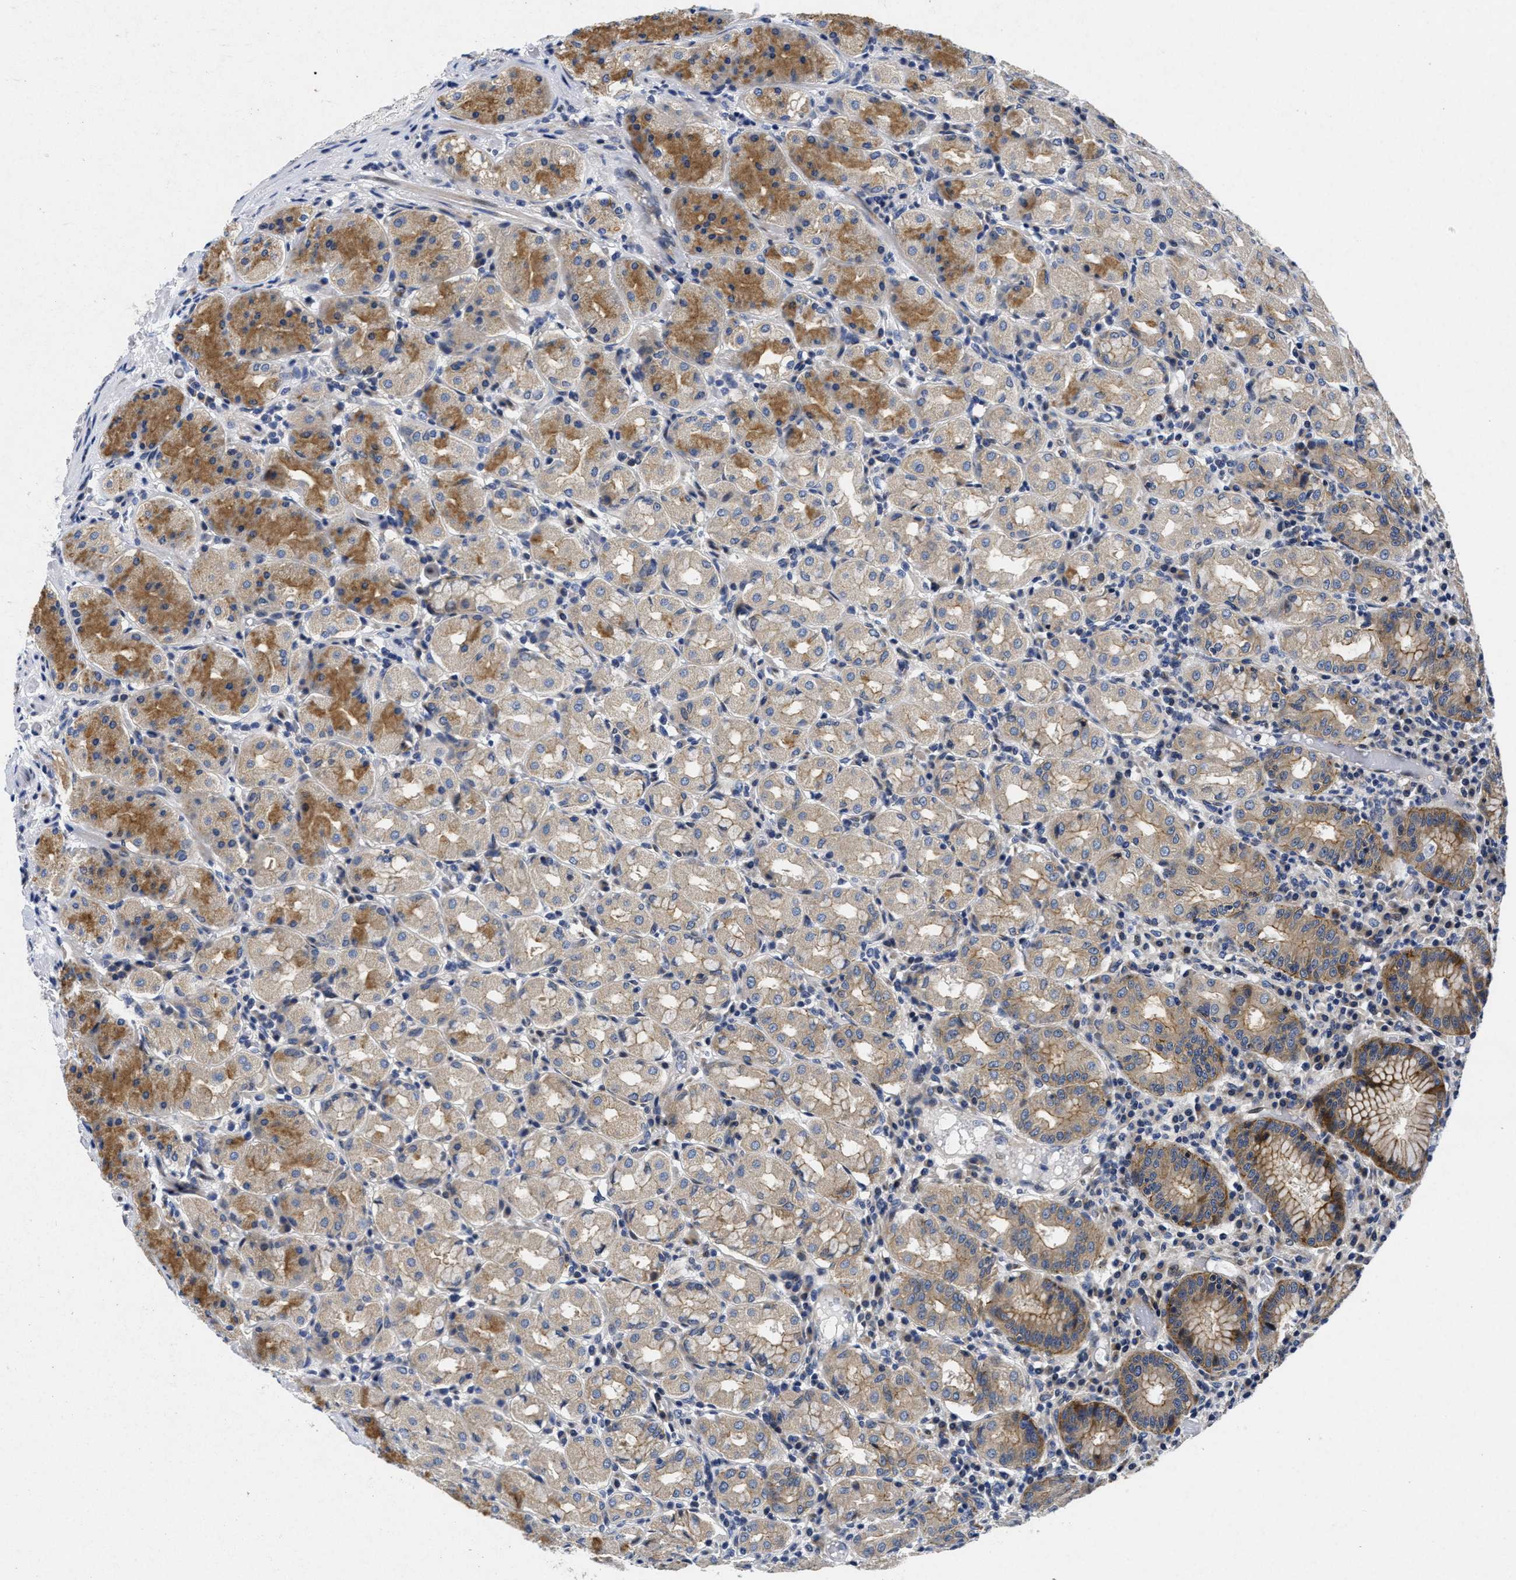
{"staining": {"intensity": "moderate", "quantity": "25%-75%", "location": "cytoplasmic/membranous"}, "tissue": "stomach", "cell_type": "Glandular cells", "image_type": "normal", "snomed": [{"axis": "morphology", "description": "Normal tissue, NOS"}, {"axis": "topography", "description": "Stomach"}, {"axis": "topography", "description": "Stomach, lower"}], "caption": "Brown immunohistochemical staining in normal stomach displays moderate cytoplasmic/membranous positivity in about 25%-75% of glandular cells.", "gene": "LAD1", "patient": {"sex": "female", "age": 56}}